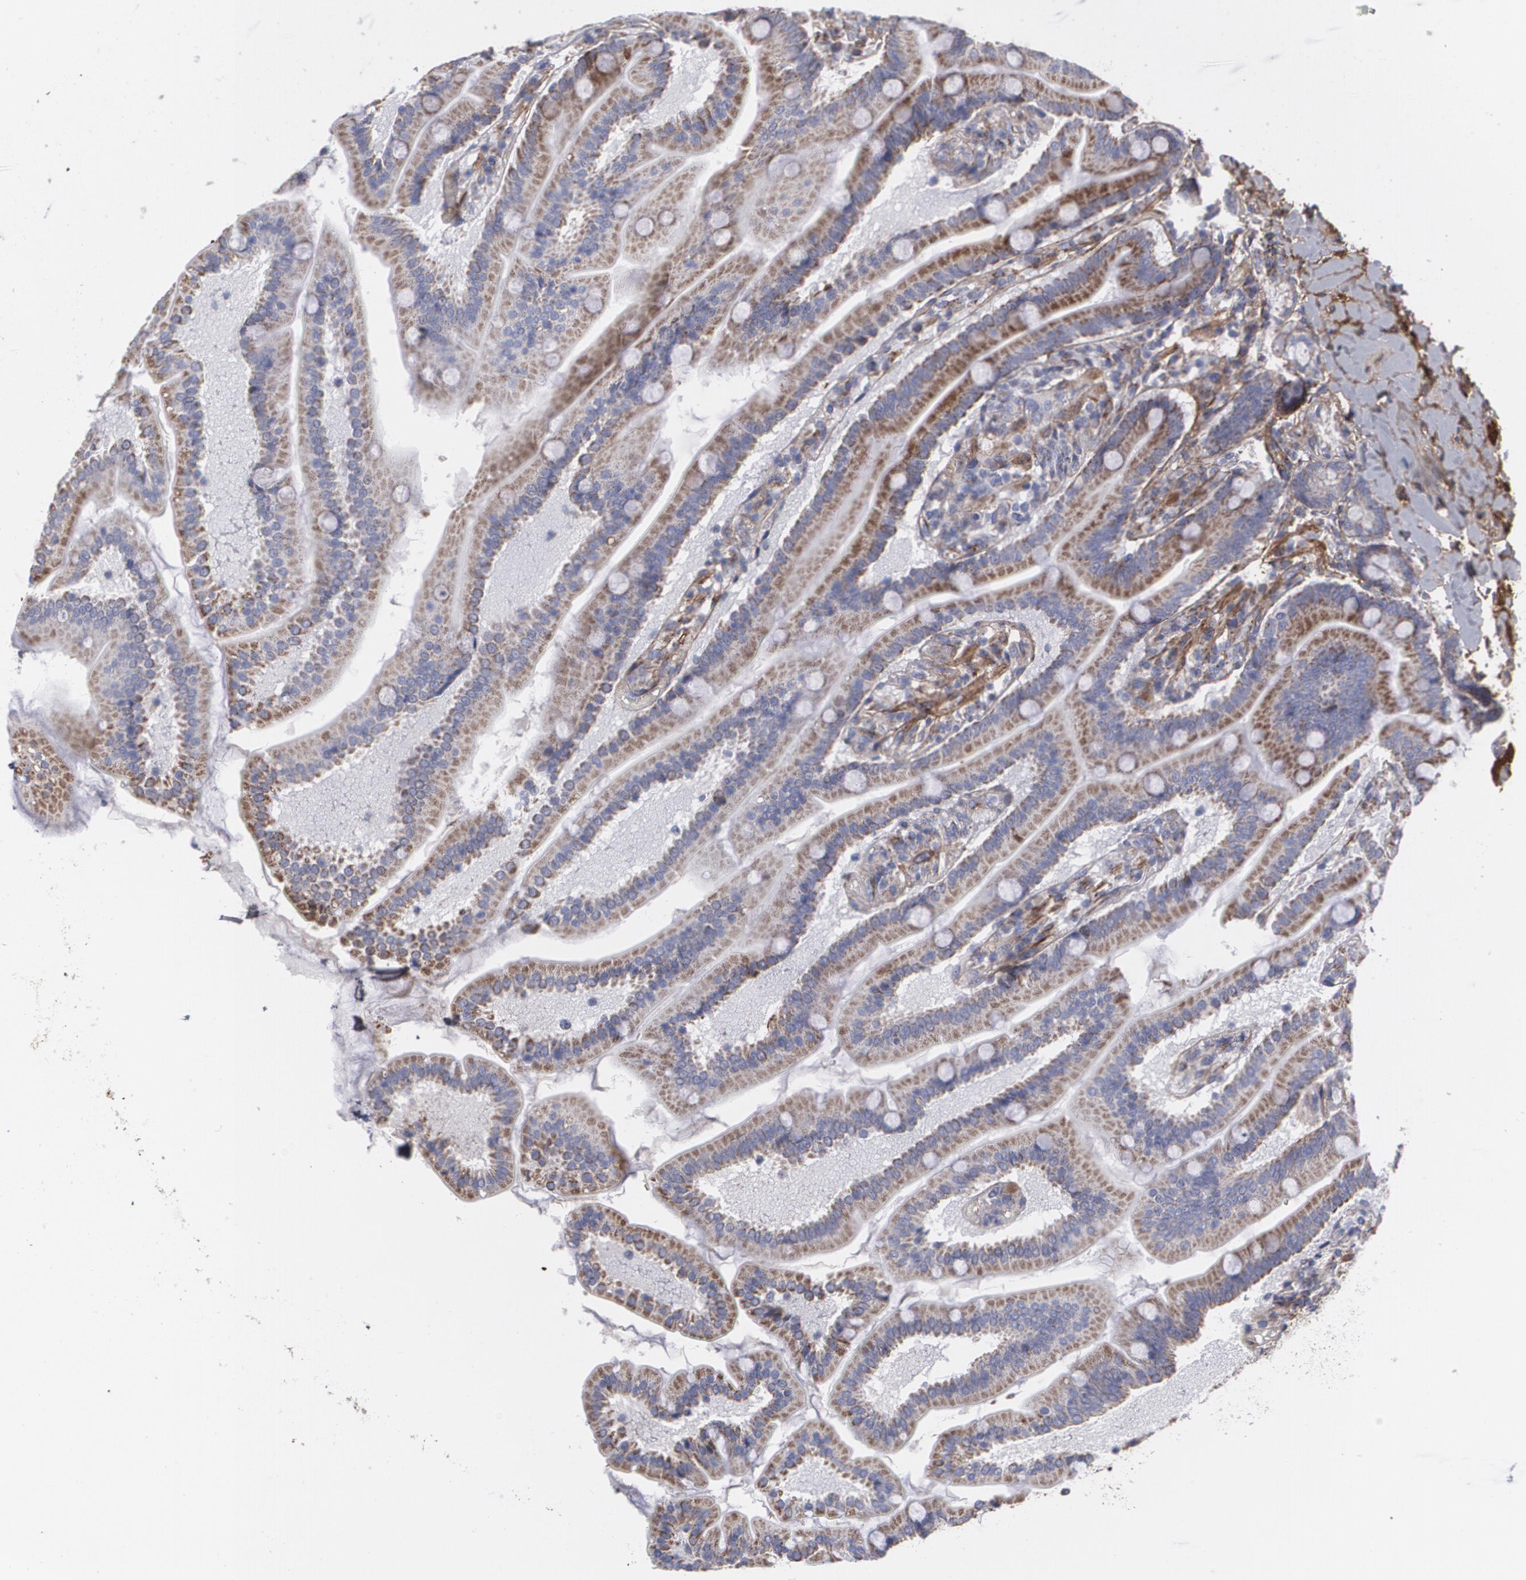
{"staining": {"intensity": "weak", "quantity": ">75%", "location": "cytoplasmic/membranous"}, "tissue": "duodenum", "cell_type": "Glandular cells", "image_type": "normal", "snomed": [{"axis": "morphology", "description": "Normal tissue, NOS"}, {"axis": "topography", "description": "Duodenum"}], "caption": "Immunohistochemical staining of benign duodenum exhibits weak cytoplasmic/membranous protein staining in about >75% of glandular cells.", "gene": "FBLN1", "patient": {"sex": "female", "age": 64}}